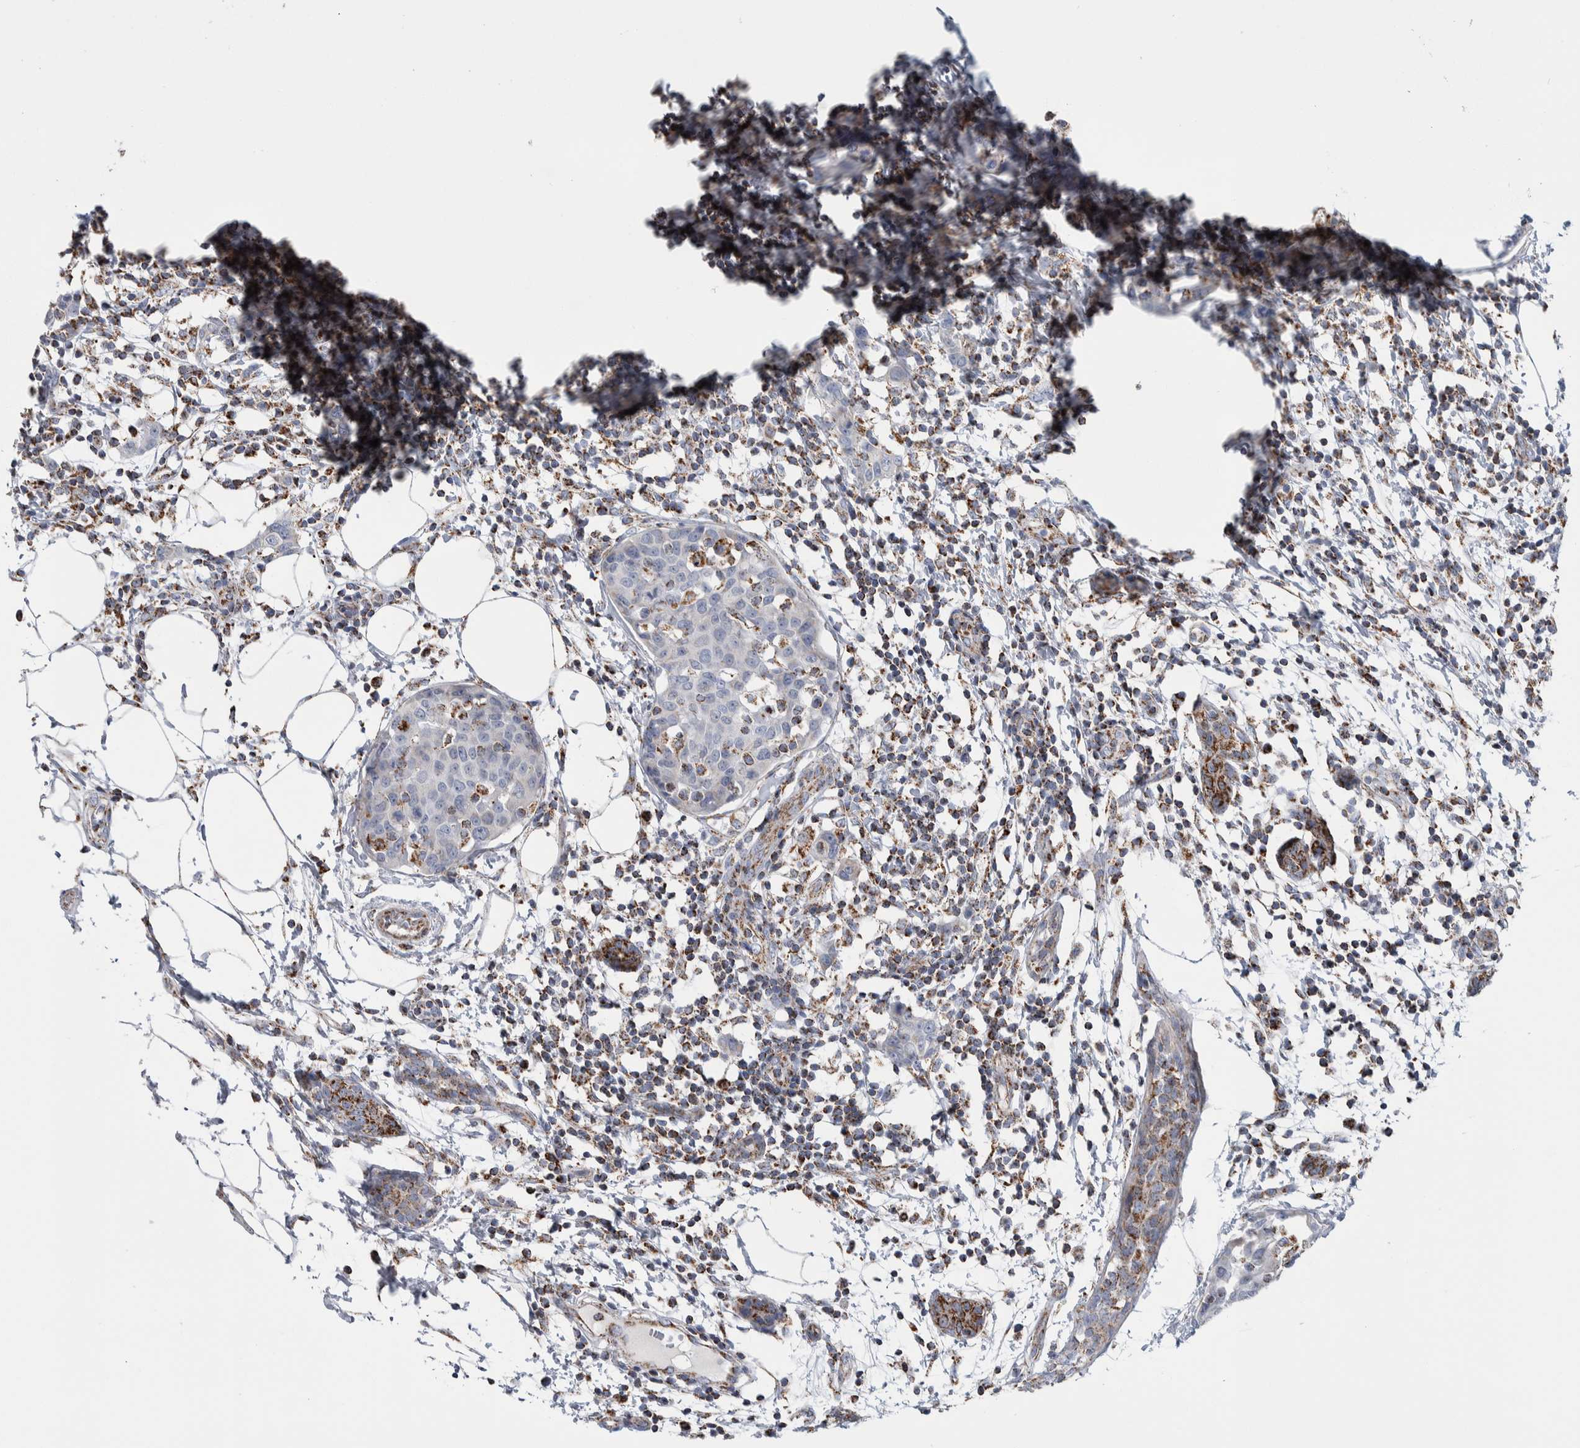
{"staining": {"intensity": "moderate", "quantity": "<25%", "location": "cytoplasmic/membranous"}, "tissue": "breast cancer", "cell_type": "Tumor cells", "image_type": "cancer", "snomed": [{"axis": "morphology", "description": "Normal tissue, NOS"}, {"axis": "morphology", "description": "Duct carcinoma"}, {"axis": "topography", "description": "Breast"}], "caption": "Immunohistochemical staining of breast cancer (invasive ductal carcinoma) exhibits moderate cytoplasmic/membranous protein positivity in about <25% of tumor cells.", "gene": "ETFA", "patient": {"sex": "female", "age": 37}}